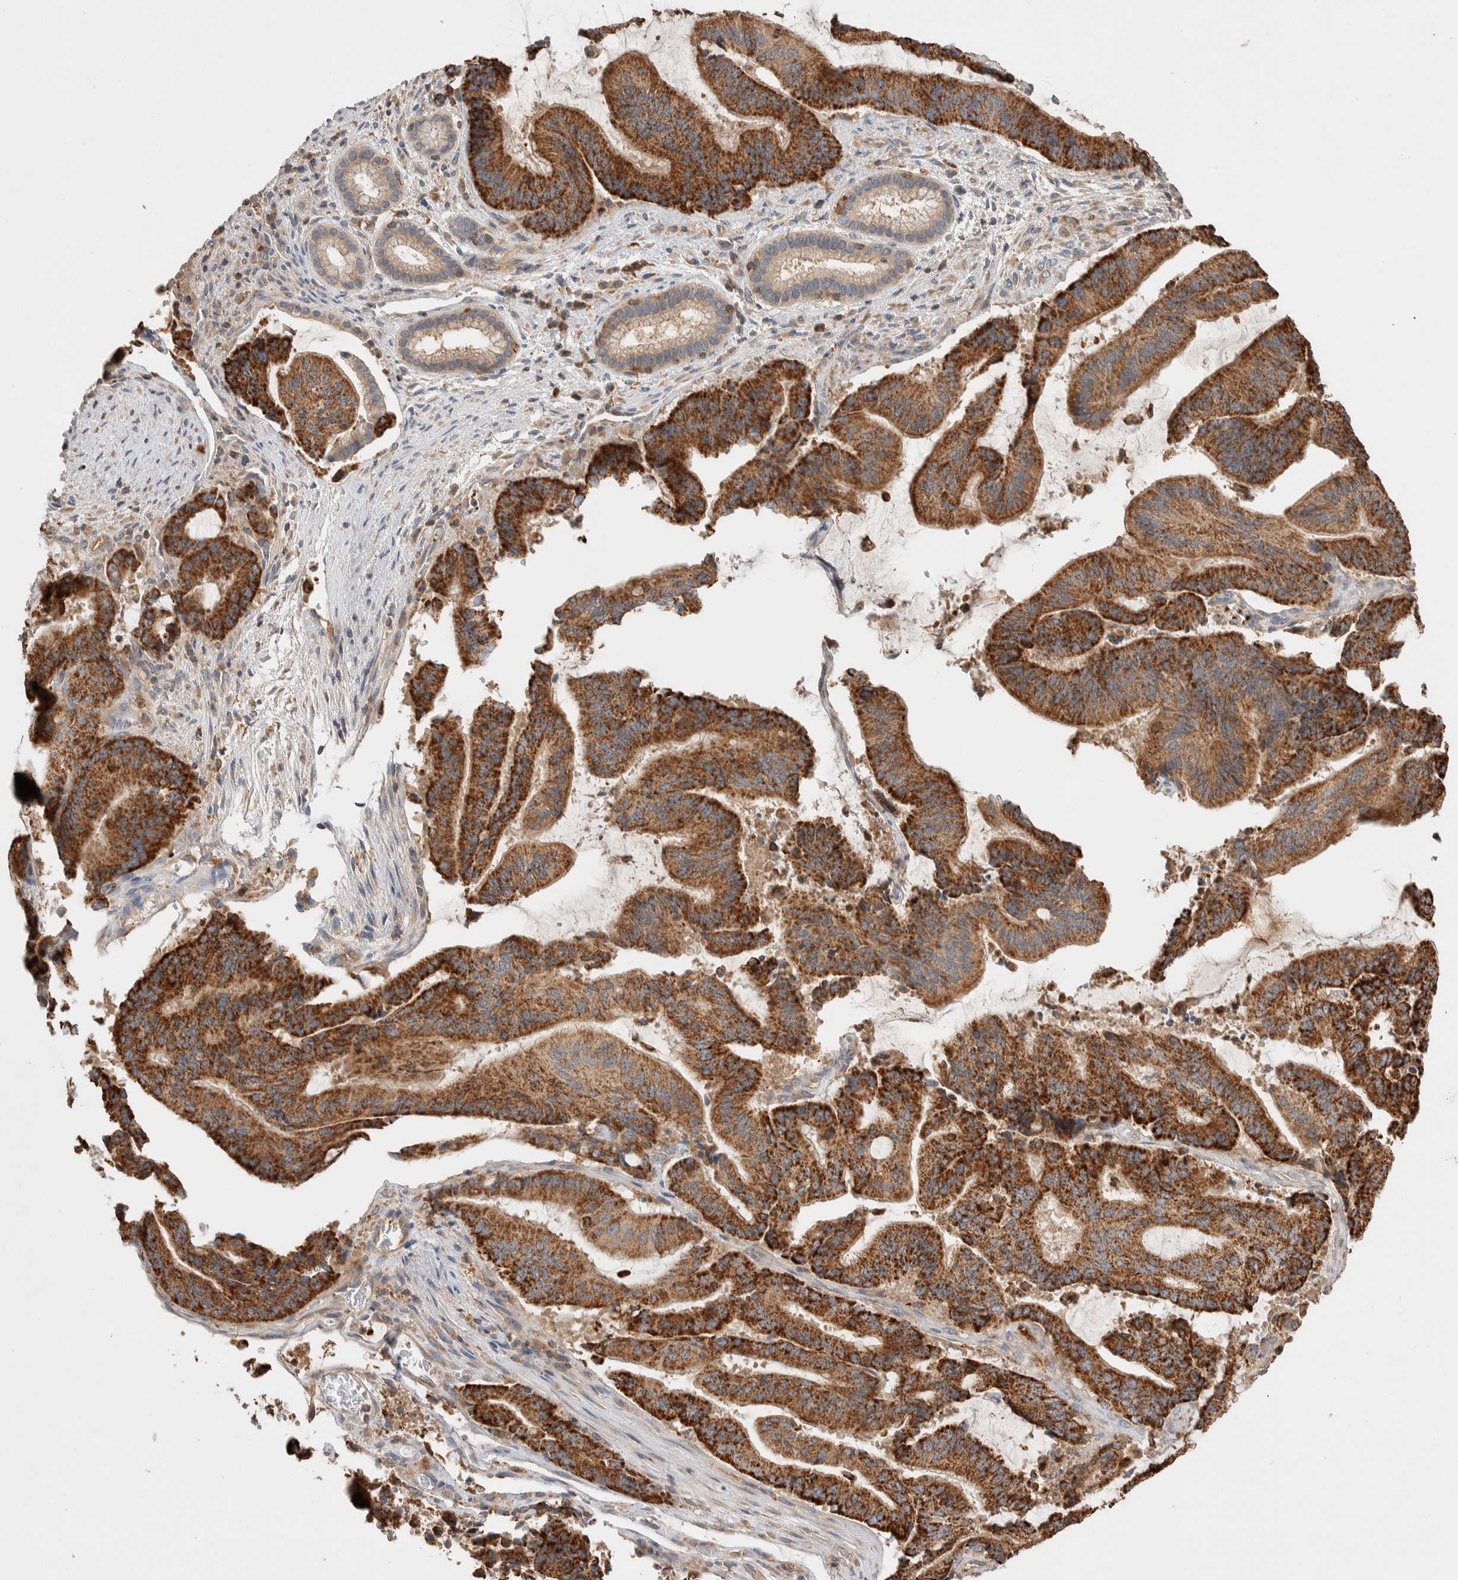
{"staining": {"intensity": "strong", "quantity": ">75%", "location": "cytoplasmic/membranous"}, "tissue": "liver cancer", "cell_type": "Tumor cells", "image_type": "cancer", "snomed": [{"axis": "morphology", "description": "Normal tissue, NOS"}, {"axis": "morphology", "description": "Cholangiocarcinoma"}, {"axis": "topography", "description": "Liver"}, {"axis": "topography", "description": "Peripheral nerve tissue"}], "caption": "IHC (DAB) staining of liver cancer (cholangiocarcinoma) displays strong cytoplasmic/membranous protein staining in about >75% of tumor cells. The protein is shown in brown color, while the nuclei are stained blue.", "gene": "DEPTOR", "patient": {"sex": "female", "age": 73}}